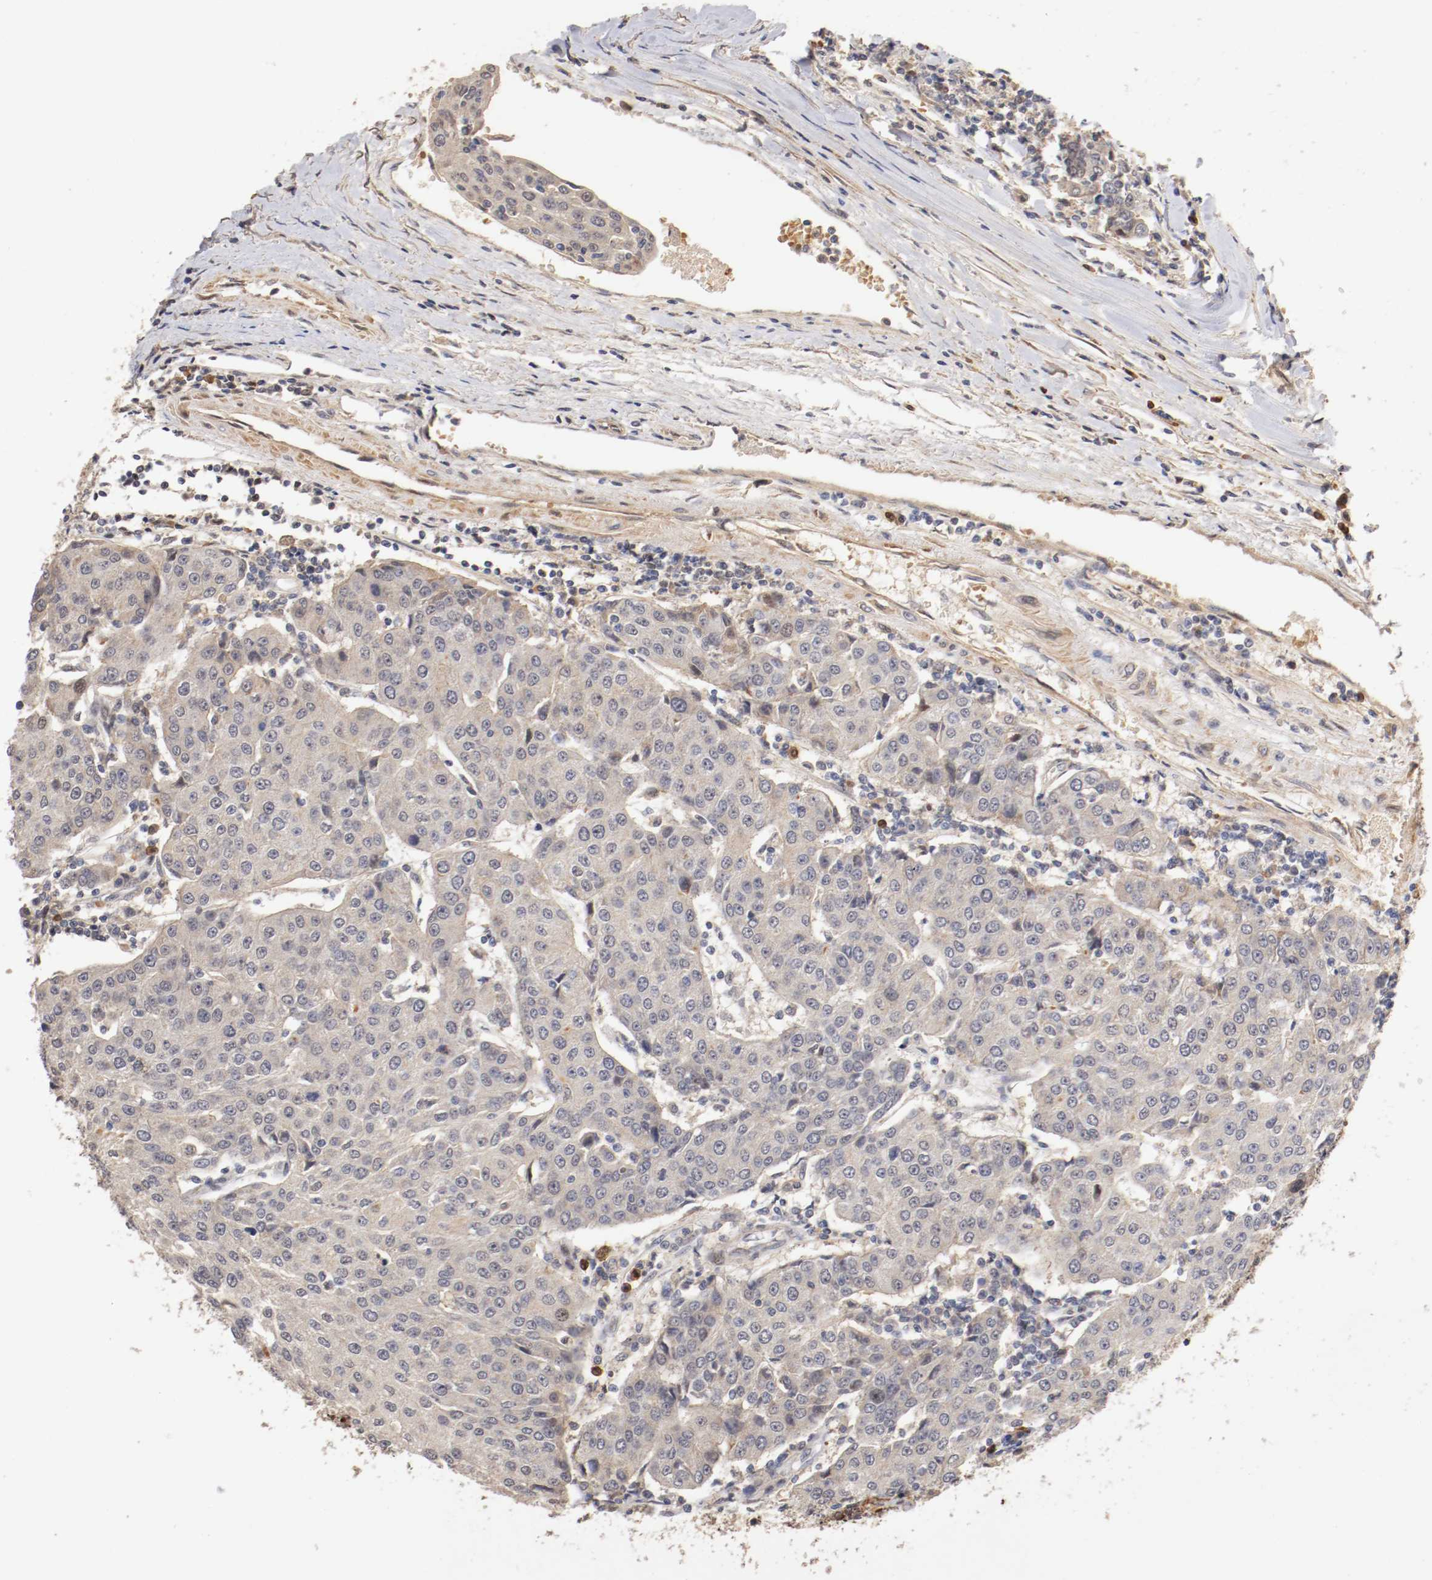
{"staining": {"intensity": "weak", "quantity": "25%-75%", "location": "cytoplasmic/membranous"}, "tissue": "urothelial cancer", "cell_type": "Tumor cells", "image_type": "cancer", "snomed": [{"axis": "morphology", "description": "Urothelial carcinoma, High grade"}, {"axis": "topography", "description": "Urinary bladder"}], "caption": "Immunohistochemical staining of high-grade urothelial carcinoma demonstrates low levels of weak cytoplasmic/membranous staining in approximately 25%-75% of tumor cells.", "gene": "TNFRSF1B", "patient": {"sex": "female", "age": 85}}